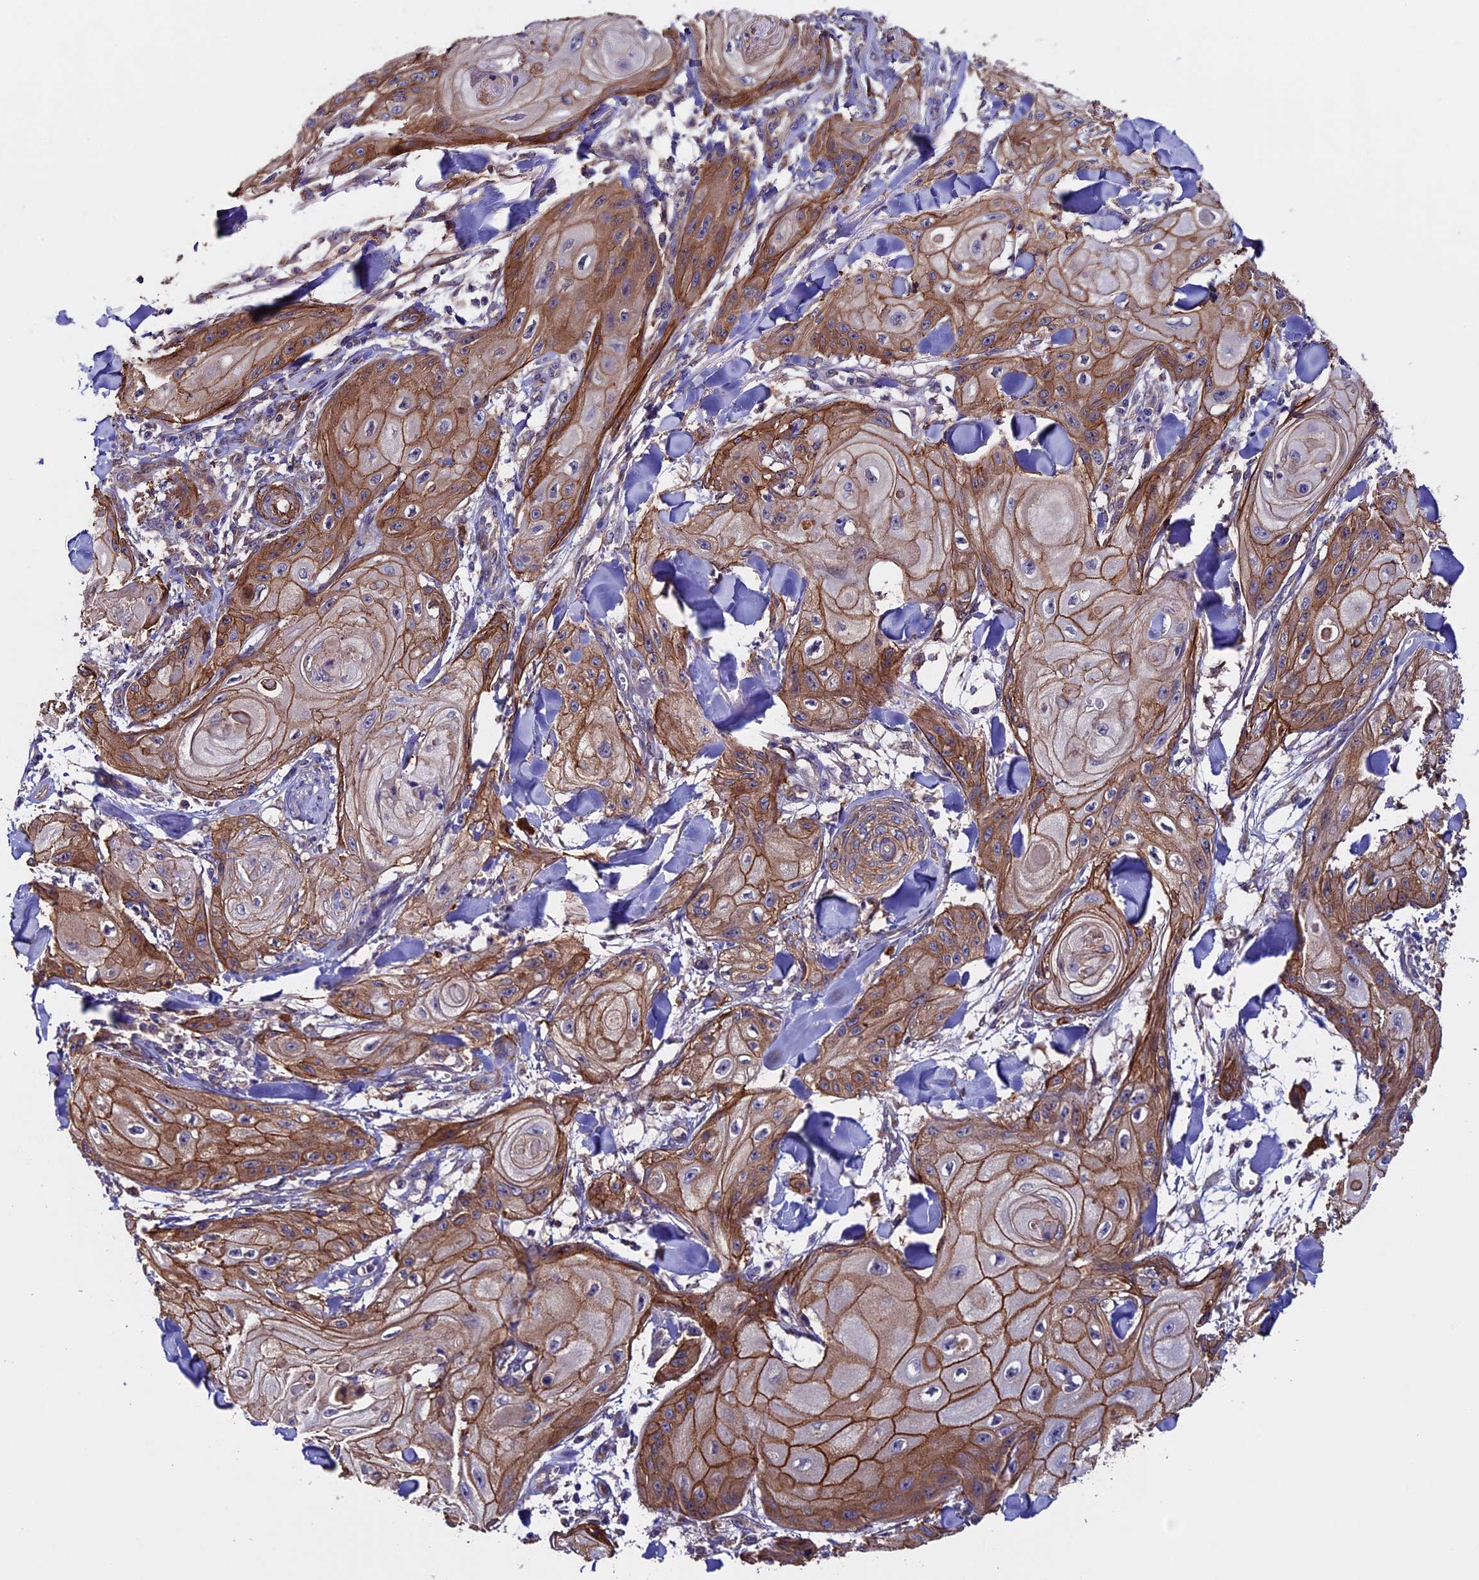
{"staining": {"intensity": "moderate", "quantity": ">75%", "location": "cytoplasmic/membranous"}, "tissue": "skin cancer", "cell_type": "Tumor cells", "image_type": "cancer", "snomed": [{"axis": "morphology", "description": "Squamous cell carcinoma, NOS"}, {"axis": "topography", "description": "Skin"}], "caption": "Protein analysis of skin cancer tissue shows moderate cytoplasmic/membranous staining in approximately >75% of tumor cells.", "gene": "SLC9A5", "patient": {"sex": "male", "age": 74}}